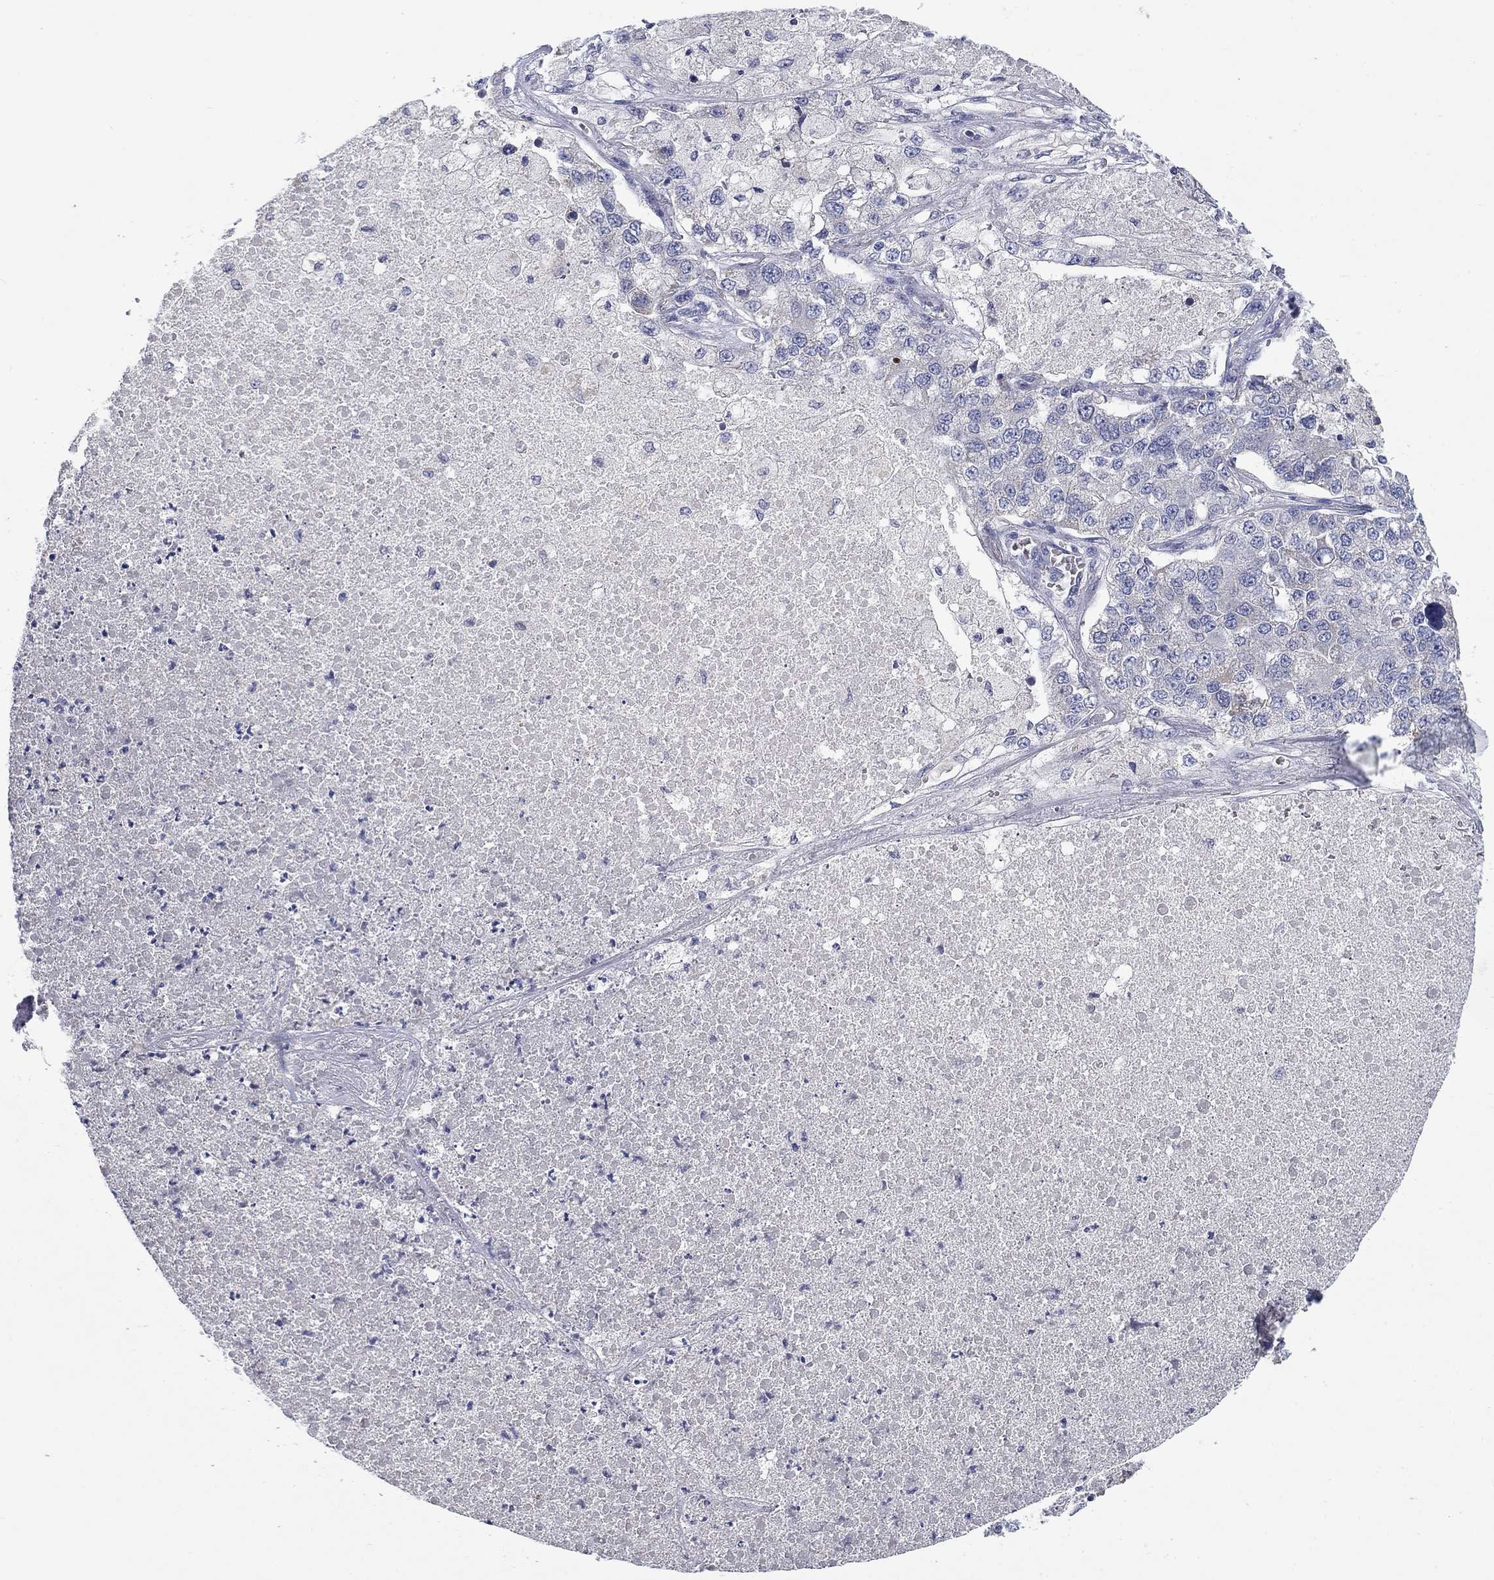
{"staining": {"intensity": "negative", "quantity": "none", "location": "none"}, "tissue": "lung cancer", "cell_type": "Tumor cells", "image_type": "cancer", "snomed": [{"axis": "morphology", "description": "Adenocarcinoma, NOS"}, {"axis": "topography", "description": "Lung"}], "caption": "This is an IHC micrograph of lung cancer (adenocarcinoma). There is no staining in tumor cells.", "gene": "FRK", "patient": {"sex": "male", "age": 49}}